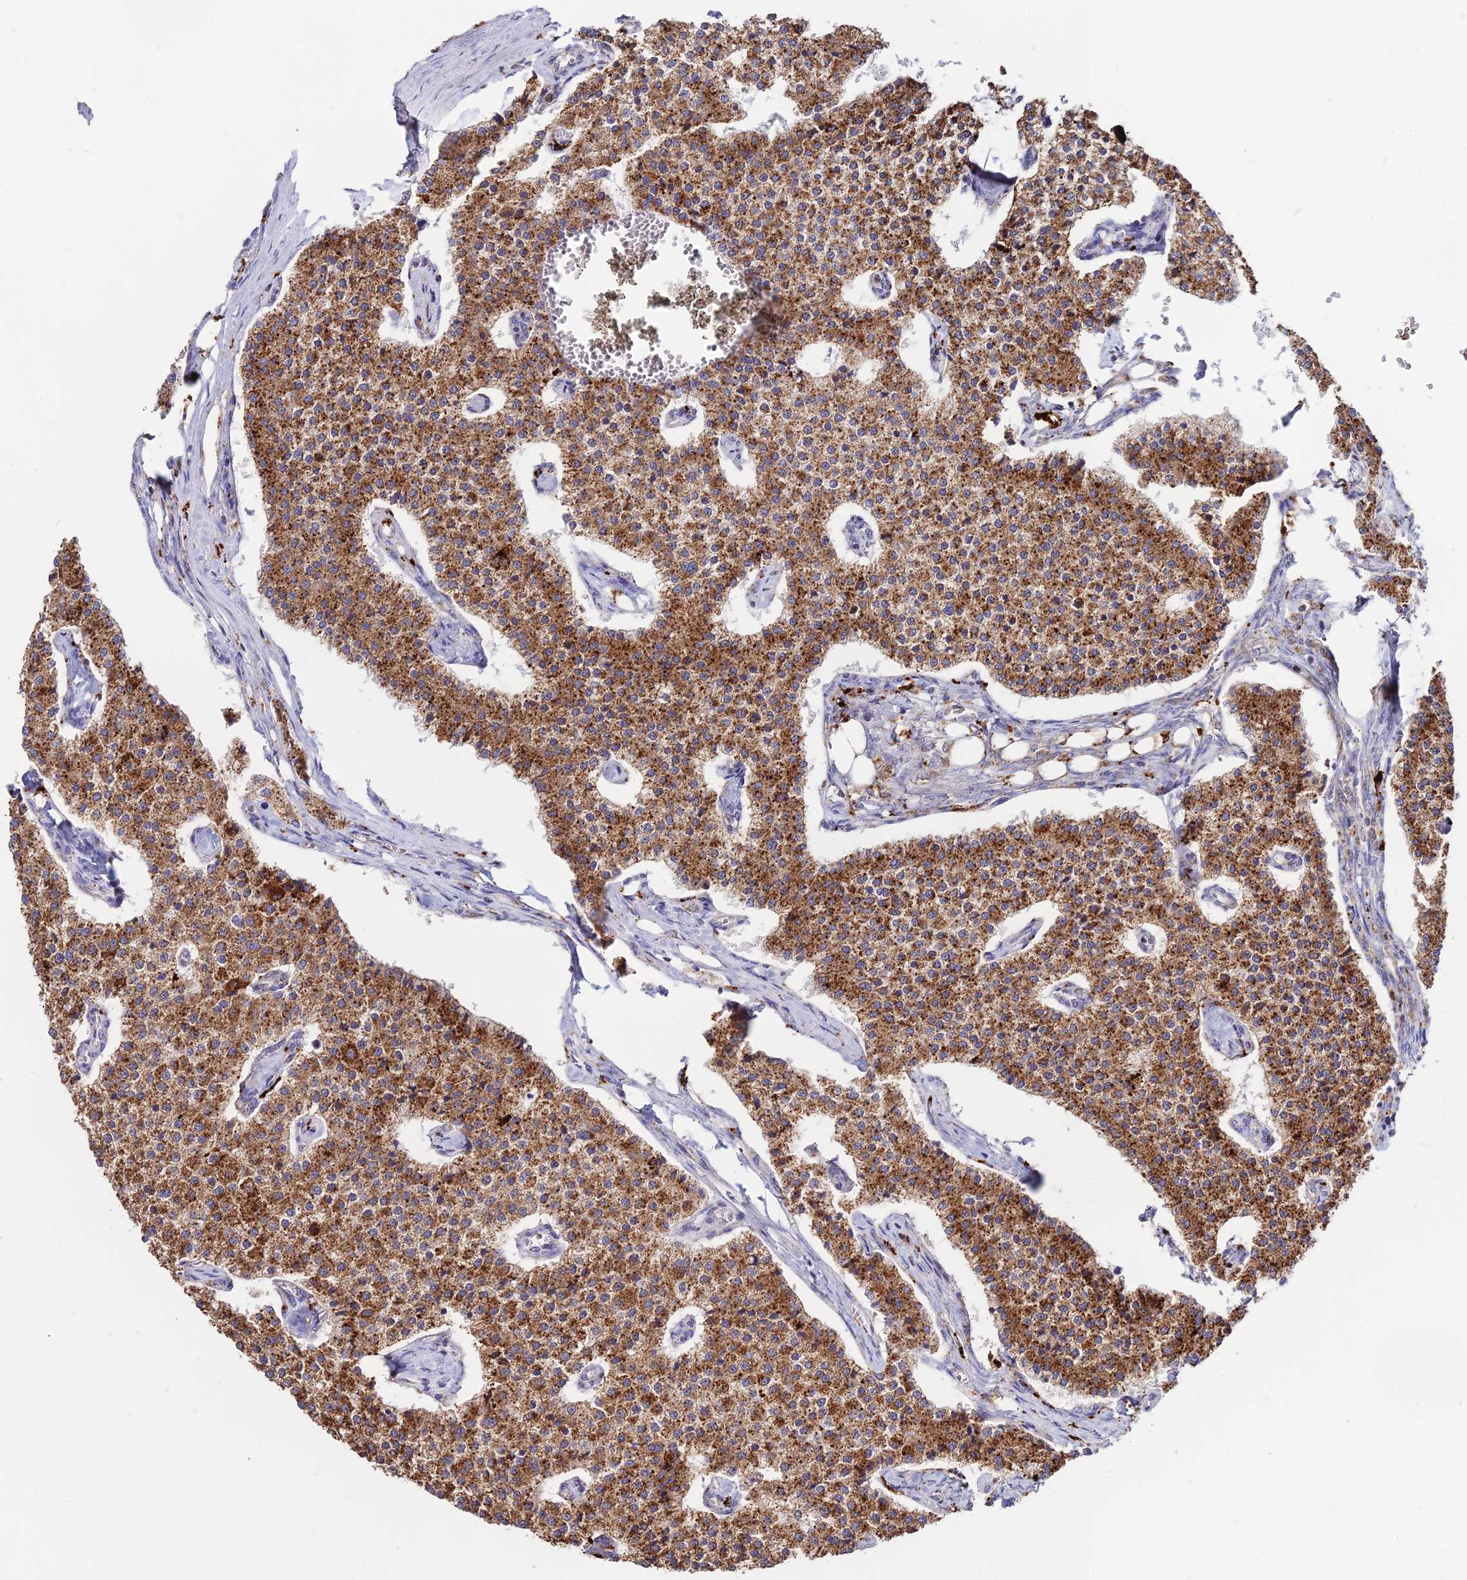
{"staining": {"intensity": "strong", "quantity": ">75%", "location": "cytoplasmic/membranous"}, "tissue": "carcinoid", "cell_type": "Tumor cells", "image_type": "cancer", "snomed": [{"axis": "morphology", "description": "Carcinoid, malignant, NOS"}, {"axis": "topography", "description": "Colon"}], "caption": "The photomicrograph demonstrates a brown stain indicating the presence of a protein in the cytoplasmic/membranous of tumor cells in carcinoid (malignant).", "gene": "PNLIPRP3", "patient": {"sex": "female", "age": 52}}